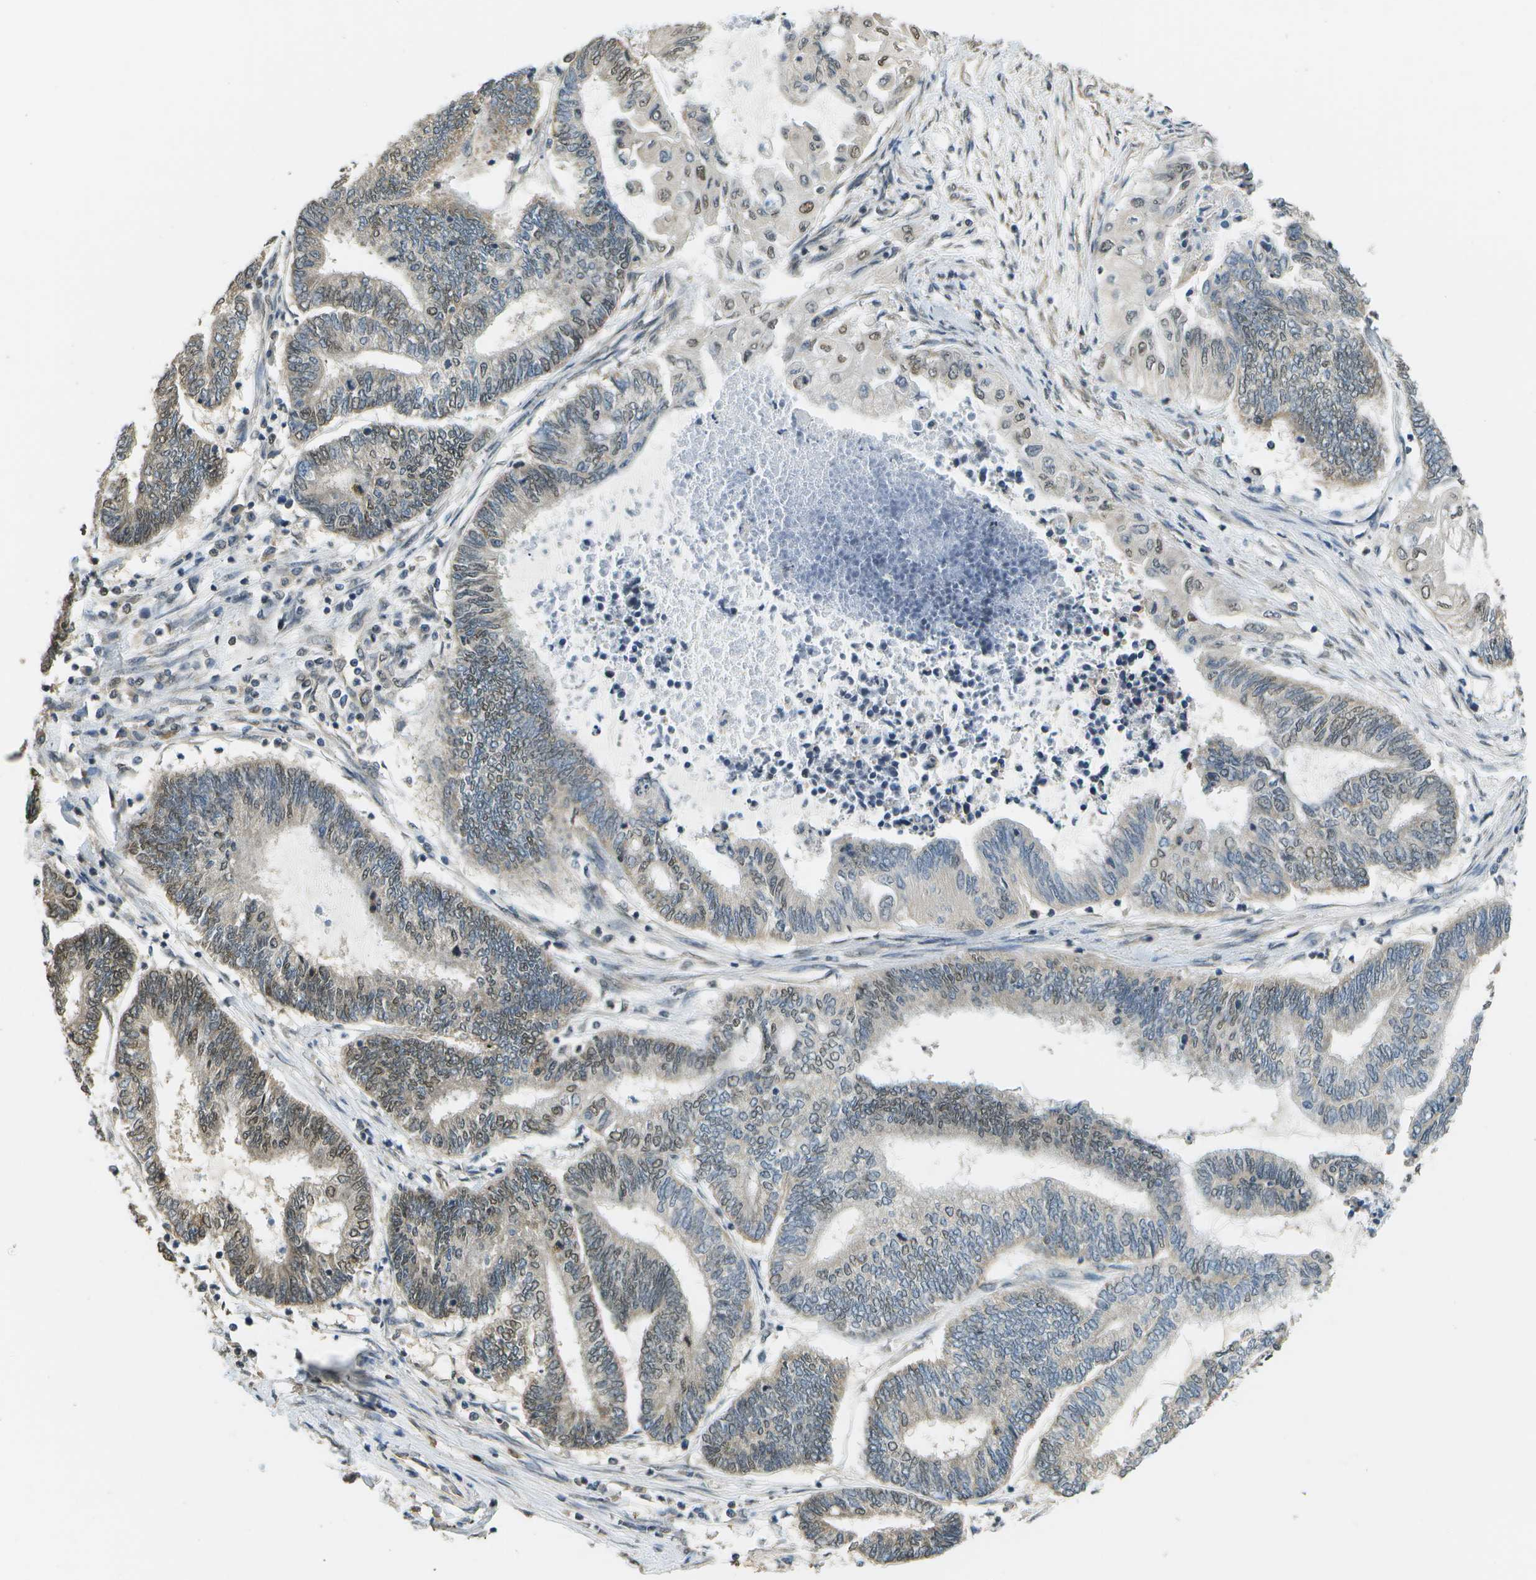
{"staining": {"intensity": "weak", "quantity": "<25%", "location": "cytoplasmic/membranous,nuclear"}, "tissue": "endometrial cancer", "cell_type": "Tumor cells", "image_type": "cancer", "snomed": [{"axis": "morphology", "description": "Adenocarcinoma, NOS"}, {"axis": "topography", "description": "Uterus"}, {"axis": "topography", "description": "Endometrium"}], "caption": "This is a image of immunohistochemistry (IHC) staining of endometrial cancer (adenocarcinoma), which shows no staining in tumor cells.", "gene": "ABL2", "patient": {"sex": "female", "age": 70}}